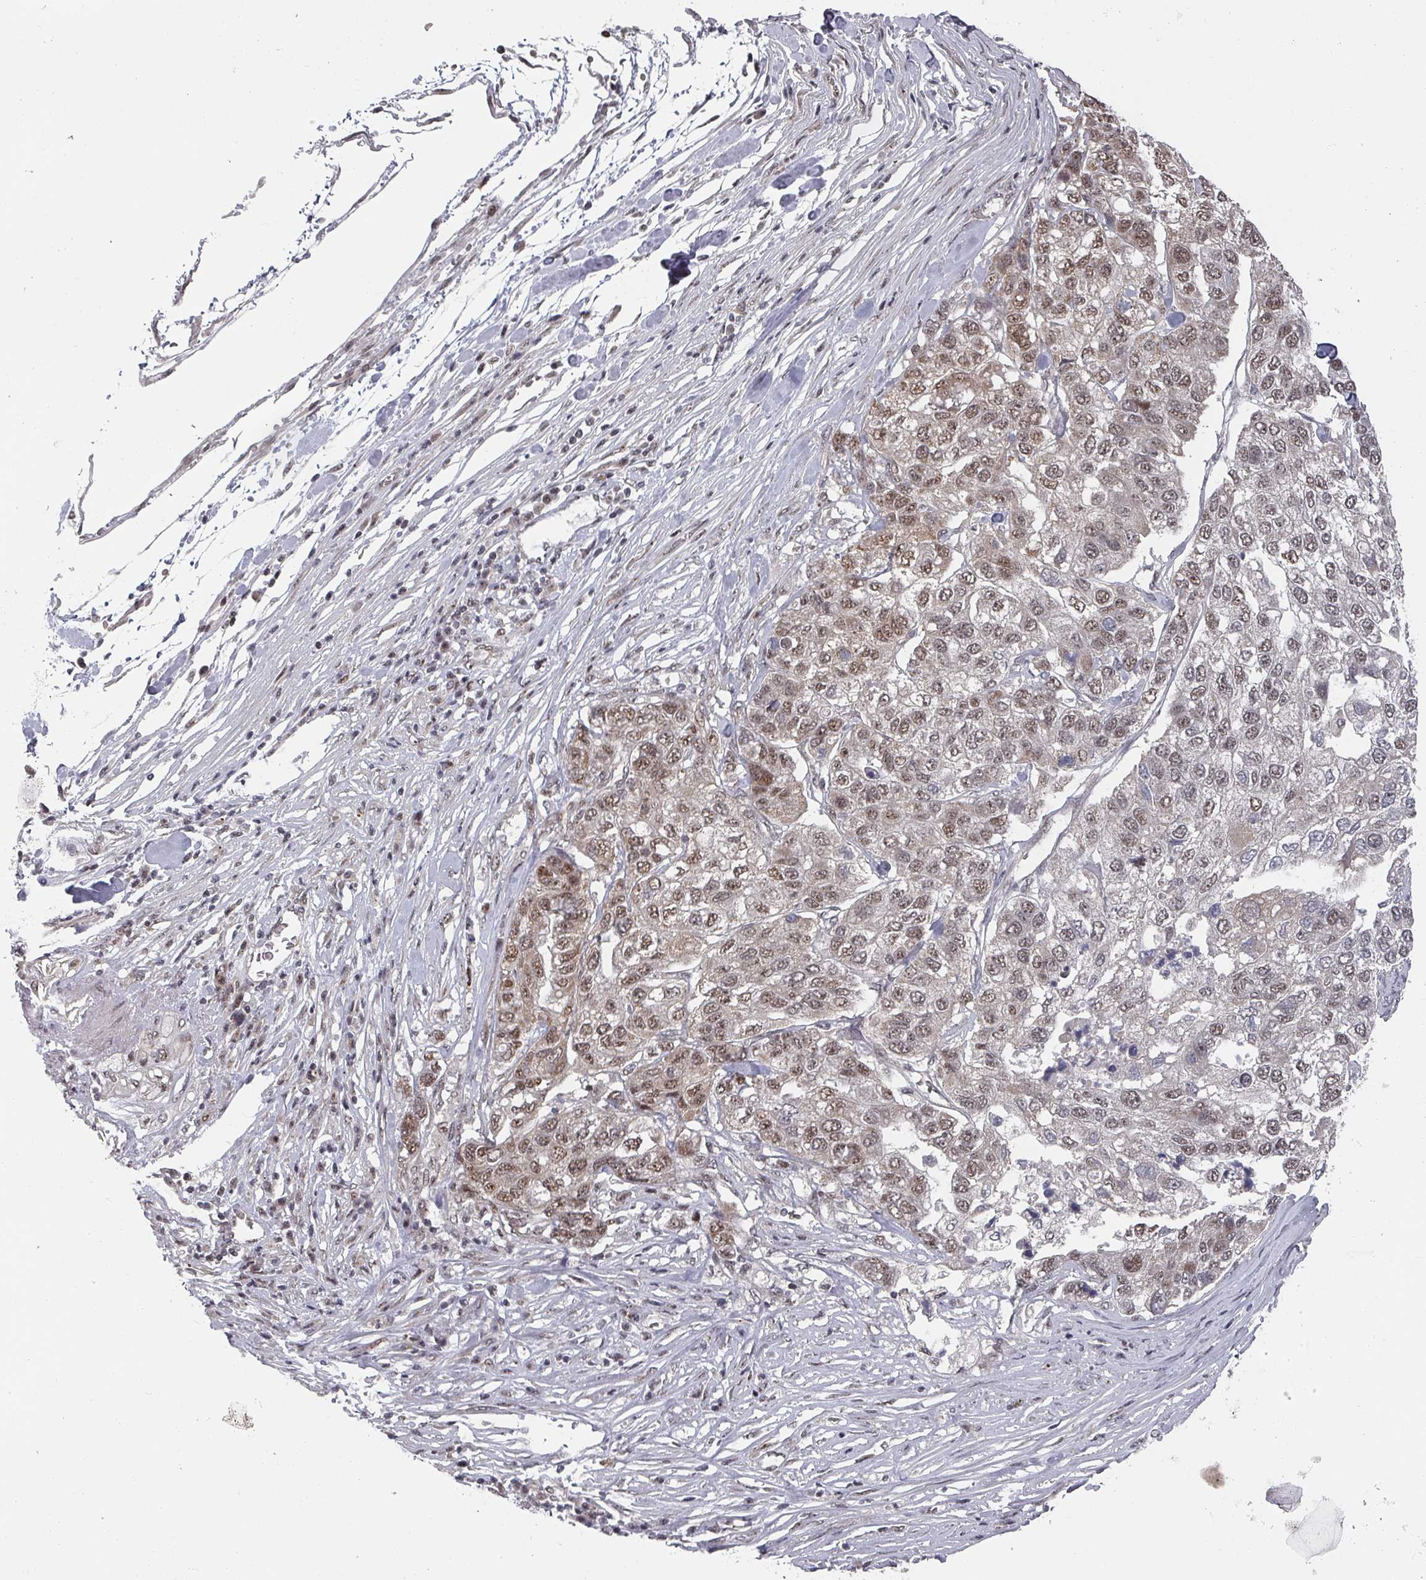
{"staining": {"intensity": "moderate", "quantity": "25%-75%", "location": "nuclear"}, "tissue": "pancreatic cancer", "cell_type": "Tumor cells", "image_type": "cancer", "snomed": [{"axis": "morphology", "description": "Adenocarcinoma, NOS"}, {"axis": "topography", "description": "Pancreas"}], "caption": "Immunohistochemistry micrograph of neoplastic tissue: human pancreatic cancer stained using immunohistochemistry (IHC) demonstrates medium levels of moderate protein expression localized specifically in the nuclear of tumor cells, appearing as a nuclear brown color.", "gene": "KIF1C", "patient": {"sex": "female", "age": 61}}